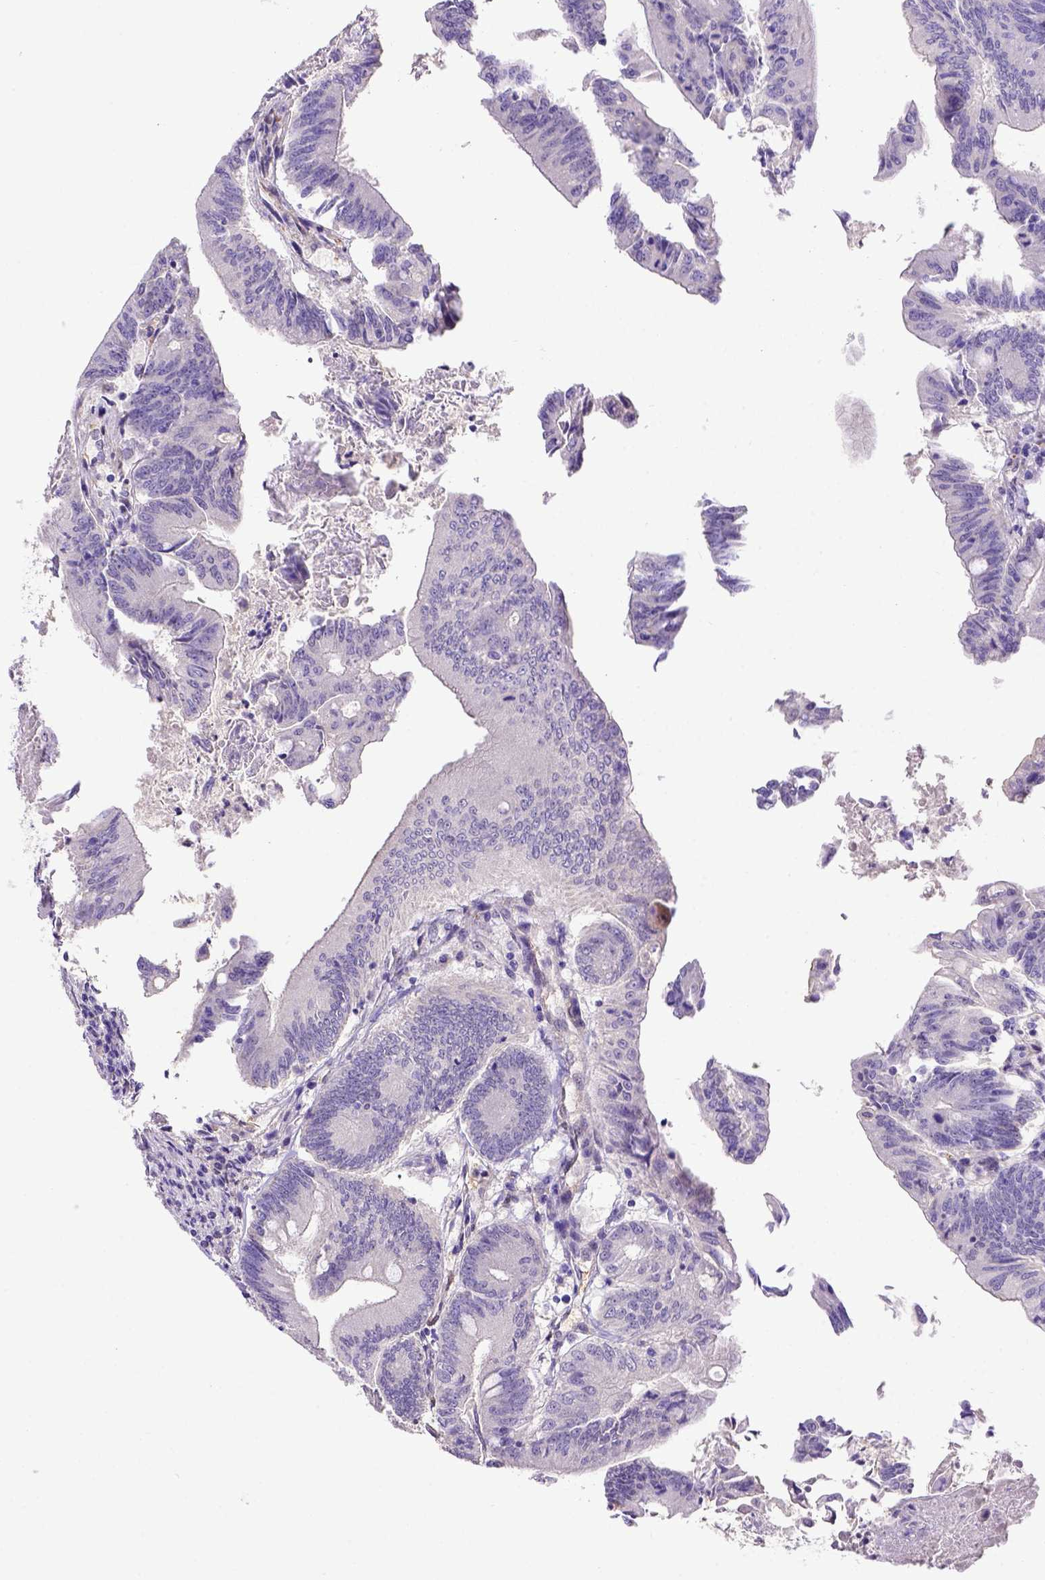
{"staining": {"intensity": "negative", "quantity": "none", "location": "none"}, "tissue": "colorectal cancer", "cell_type": "Tumor cells", "image_type": "cancer", "snomed": [{"axis": "morphology", "description": "Adenocarcinoma, NOS"}, {"axis": "topography", "description": "Colon"}], "caption": "Immunohistochemistry histopathology image of neoplastic tissue: human adenocarcinoma (colorectal) stained with DAB demonstrates no significant protein staining in tumor cells.", "gene": "BTN1A1", "patient": {"sex": "female", "age": 70}}